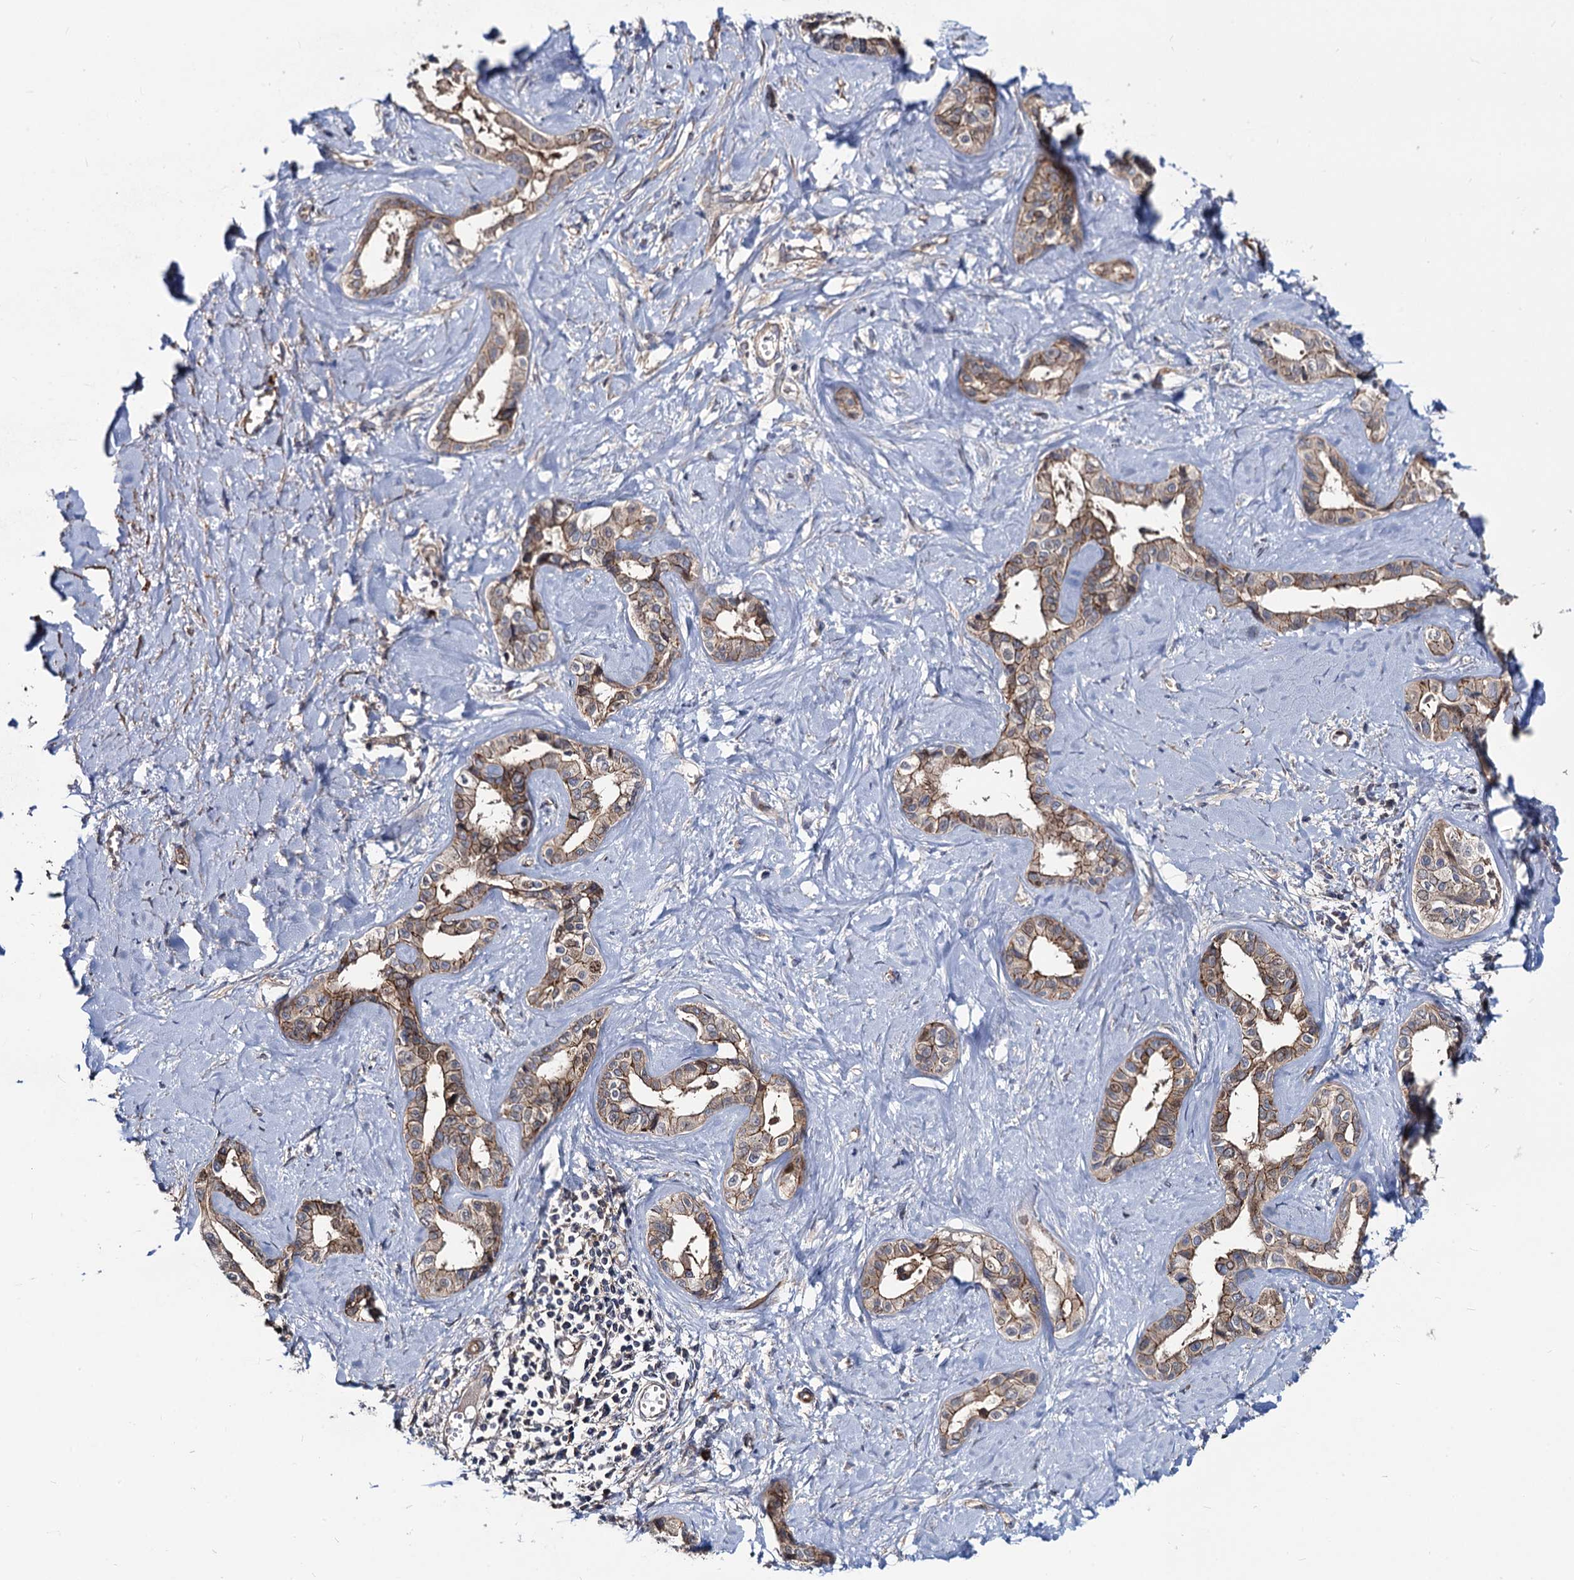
{"staining": {"intensity": "moderate", "quantity": ">75%", "location": "cytoplasmic/membranous"}, "tissue": "liver cancer", "cell_type": "Tumor cells", "image_type": "cancer", "snomed": [{"axis": "morphology", "description": "Cholangiocarcinoma"}, {"axis": "topography", "description": "Liver"}], "caption": "An IHC histopathology image of neoplastic tissue is shown. Protein staining in brown labels moderate cytoplasmic/membranous positivity in liver cancer within tumor cells.", "gene": "KXD1", "patient": {"sex": "female", "age": 77}}